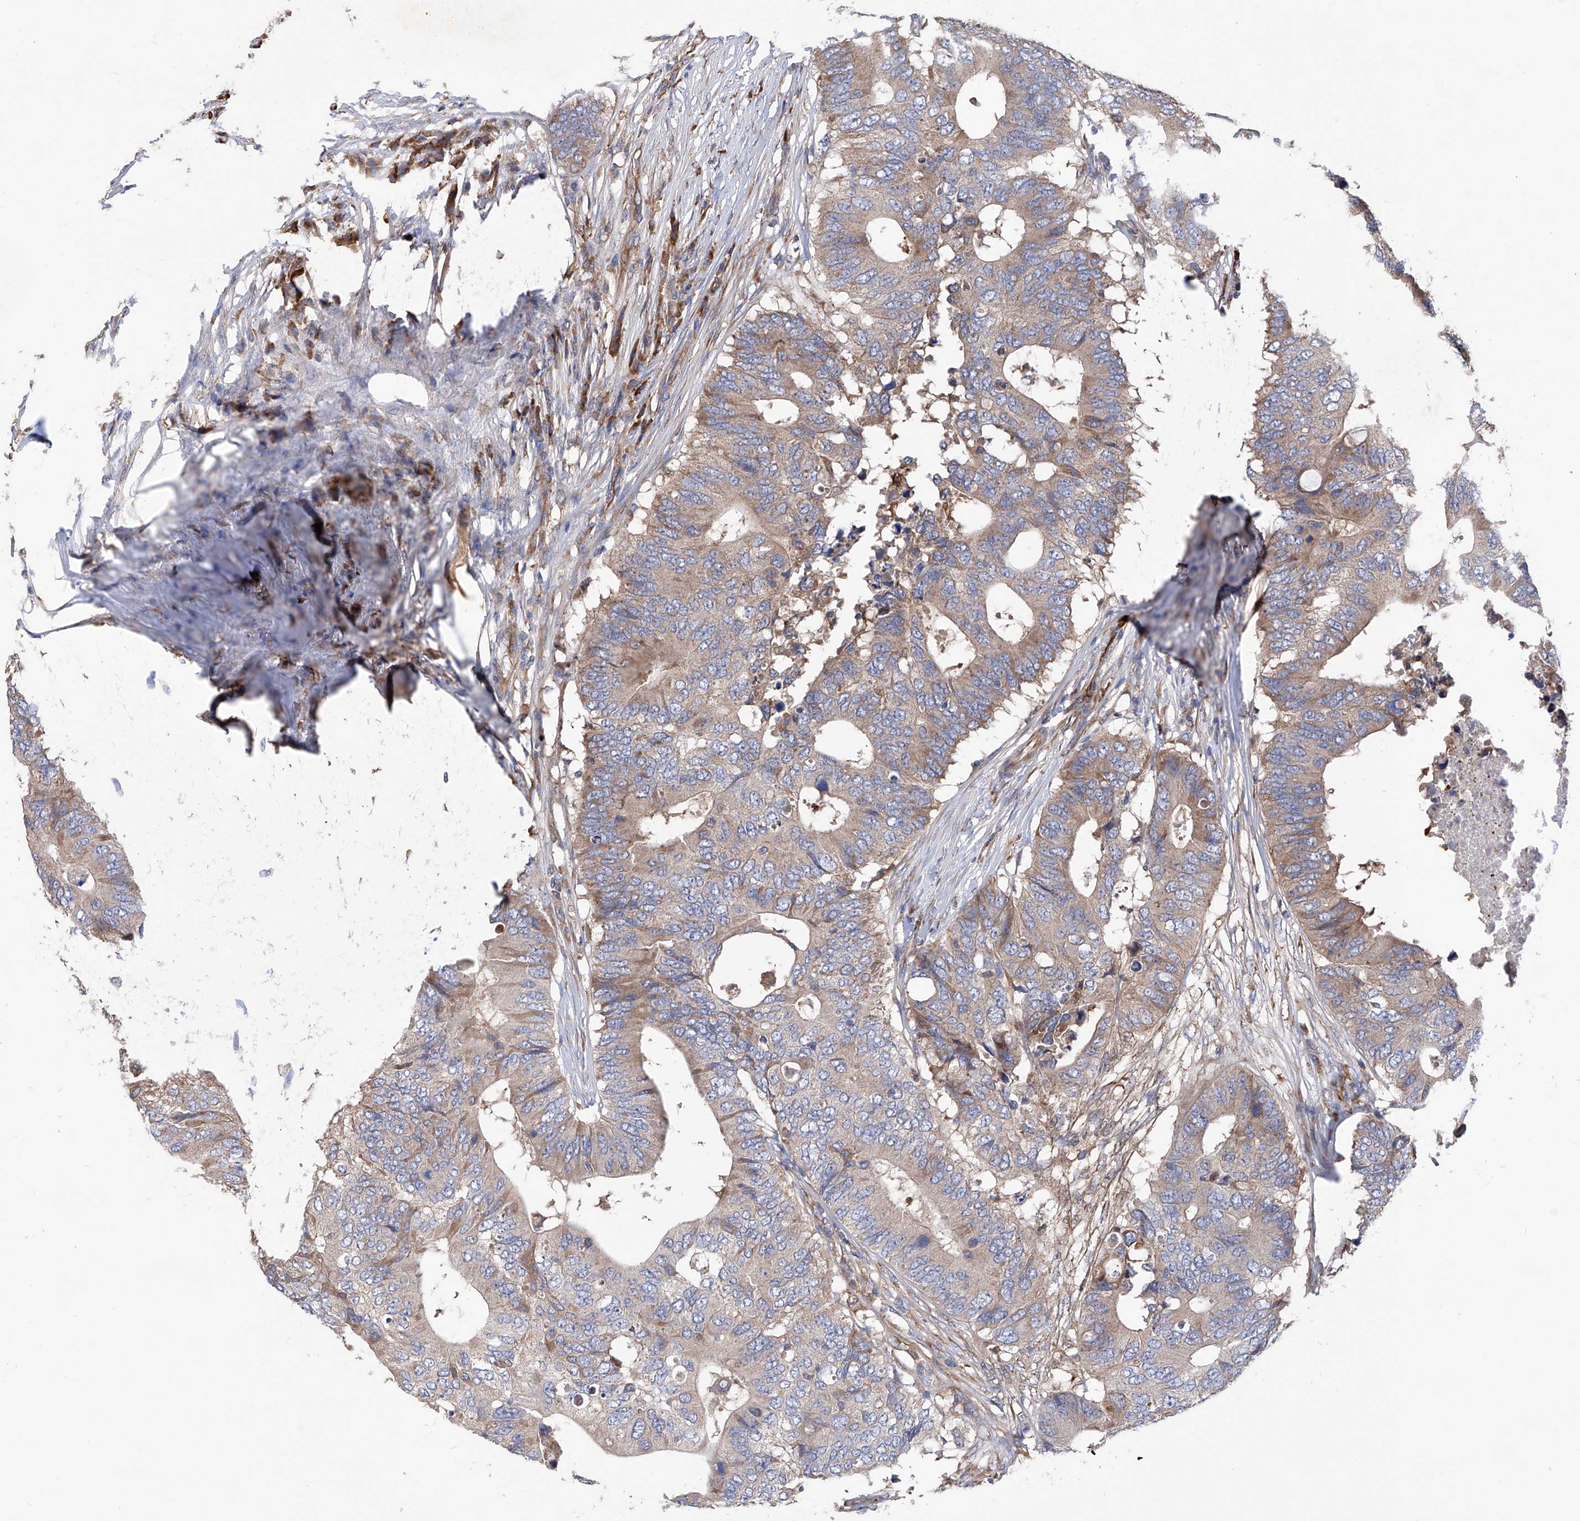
{"staining": {"intensity": "weak", "quantity": ">75%", "location": "cytoplasmic/membranous"}, "tissue": "colorectal cancer", "cell_type": "Tumor cells", "image_type": "cancer", "snomed": [{"axis": "morphology", "description": "Adenocarcinoma, NOS"}, {"axis": "topography", "description": "Colon"}], "caption": "A brown stain labels weak cytoplasmic/membranous positivity of a protein in human colorectal cancer tumor cells. The protein of interest is stained brown, and the nuclei are stained in blue (DAB IHC with brightfield microscopy, high magnification).", "gene": "INPP5B", "patient": {"sex": "male", "age": 71}}